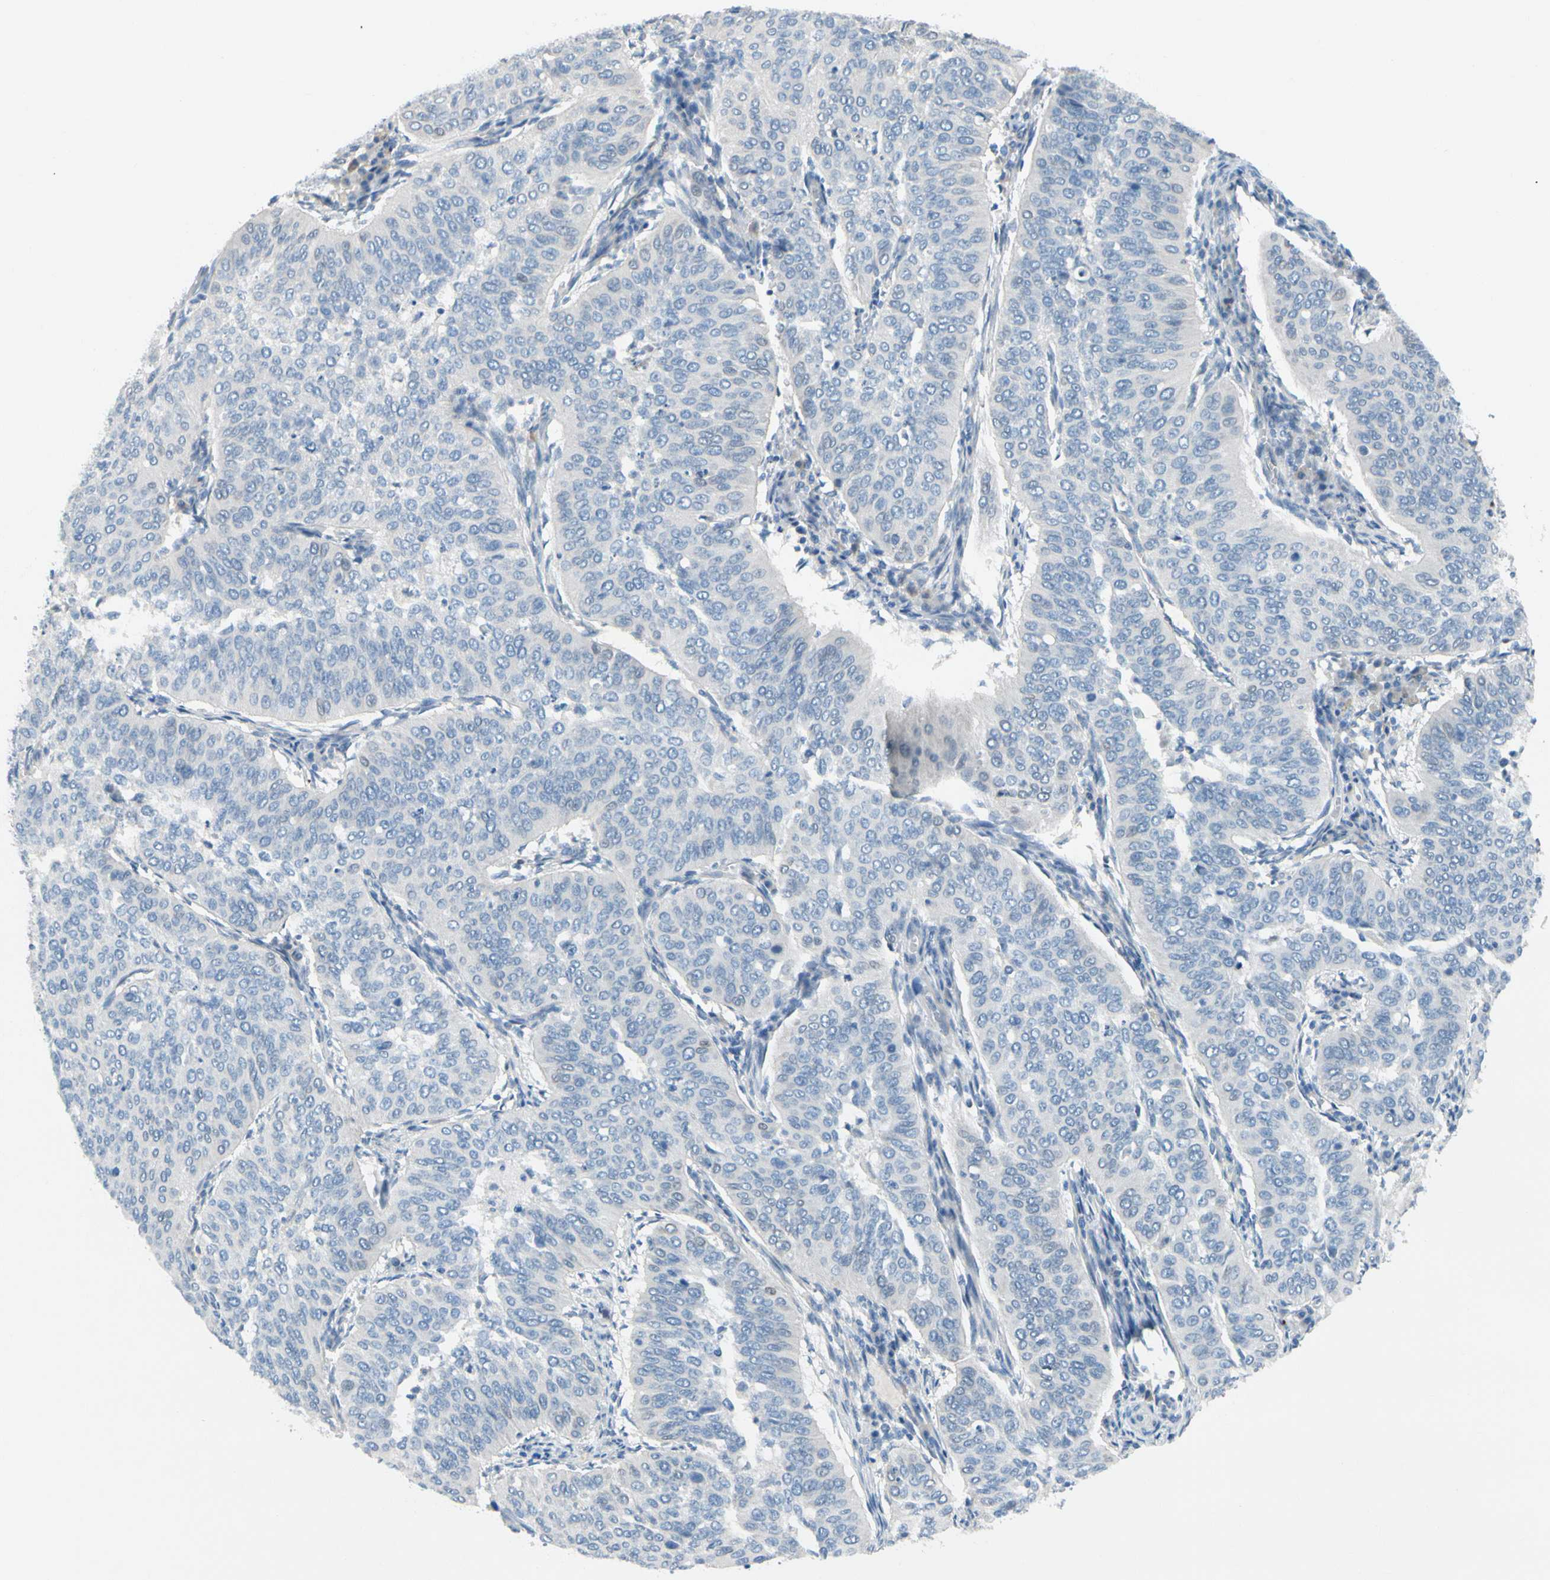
{"staining": {"intensity": "negative", "quantity": "none", "location": "none"}, "tissue": "cervical cancer", "cell_type": "Tumor cells", "image_type": "cancer", "snomed": [{"axis": "morphology", "description": "Normal tissue, NOS"}, {"axis": "morphology", "description": "Squamous cell carcinoma, NOS"}, {"axis": "topography", "description": "Cervix"}], "caption": "Tumor cells show no significant protein staining in cervical cancer.", "gene": "ZNF132", "patient": {"sex": "female", "age": 39}}